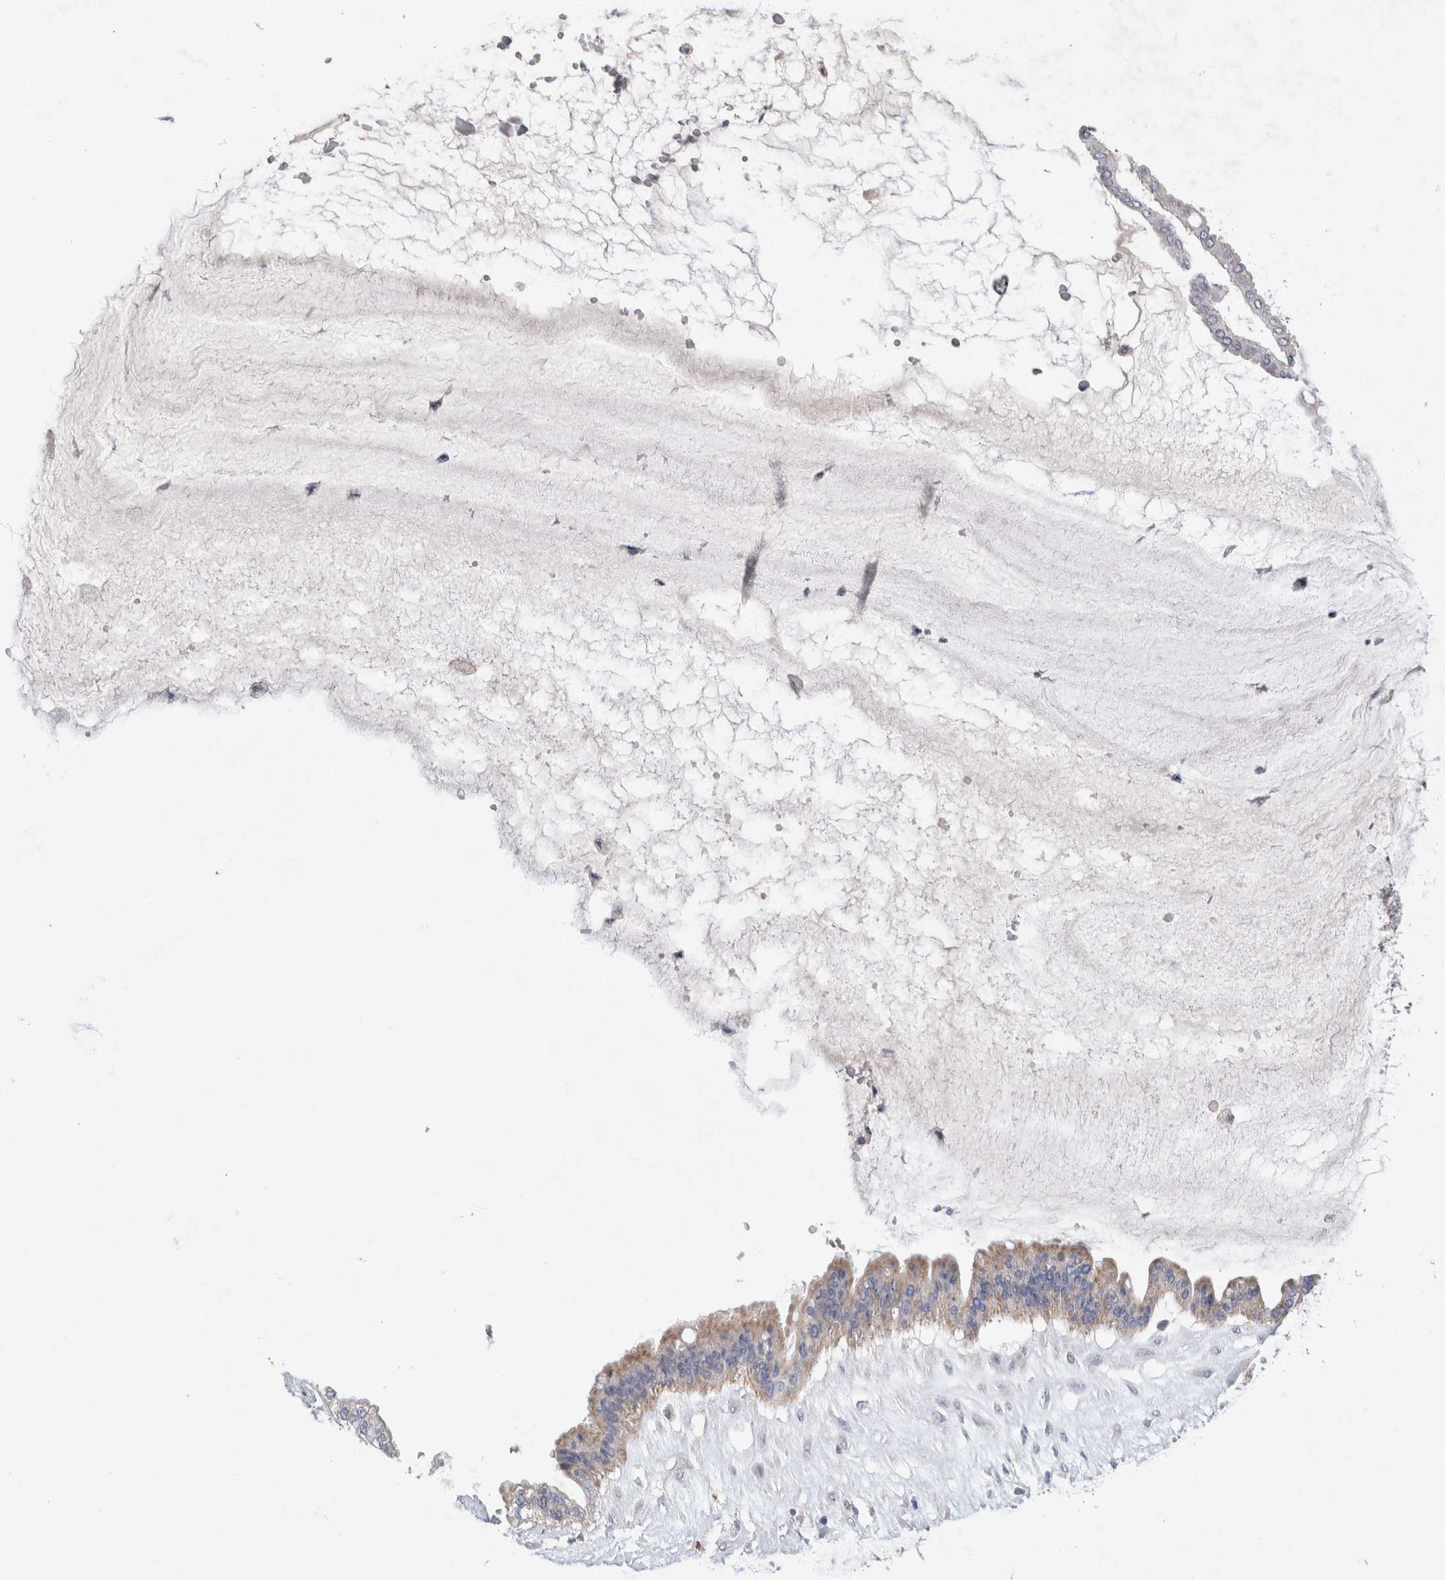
{"staining": {"intensity": "moderate", "quantity": "<25%", "location": "cytoplasmic/membranous"}, "tissue": "ovarian cancer", "cell_type": "Tumor cells", "image_type": "cancer", "snomed": [{"axis": "morphology", "description": "Cystadenocarcinoma, mucinous, NOS"}, {"axis": "topography", "description": "Ovary"}], "caption": "This histopathology image exhibits IHC staining of ovarian mucinous cystadenocarcinoma, with low moderate cytoplasmic/membranous expression in about <25% of tumor cells.", "gene": "IARS2", "patient": {"sex": "female", "age": 73}}